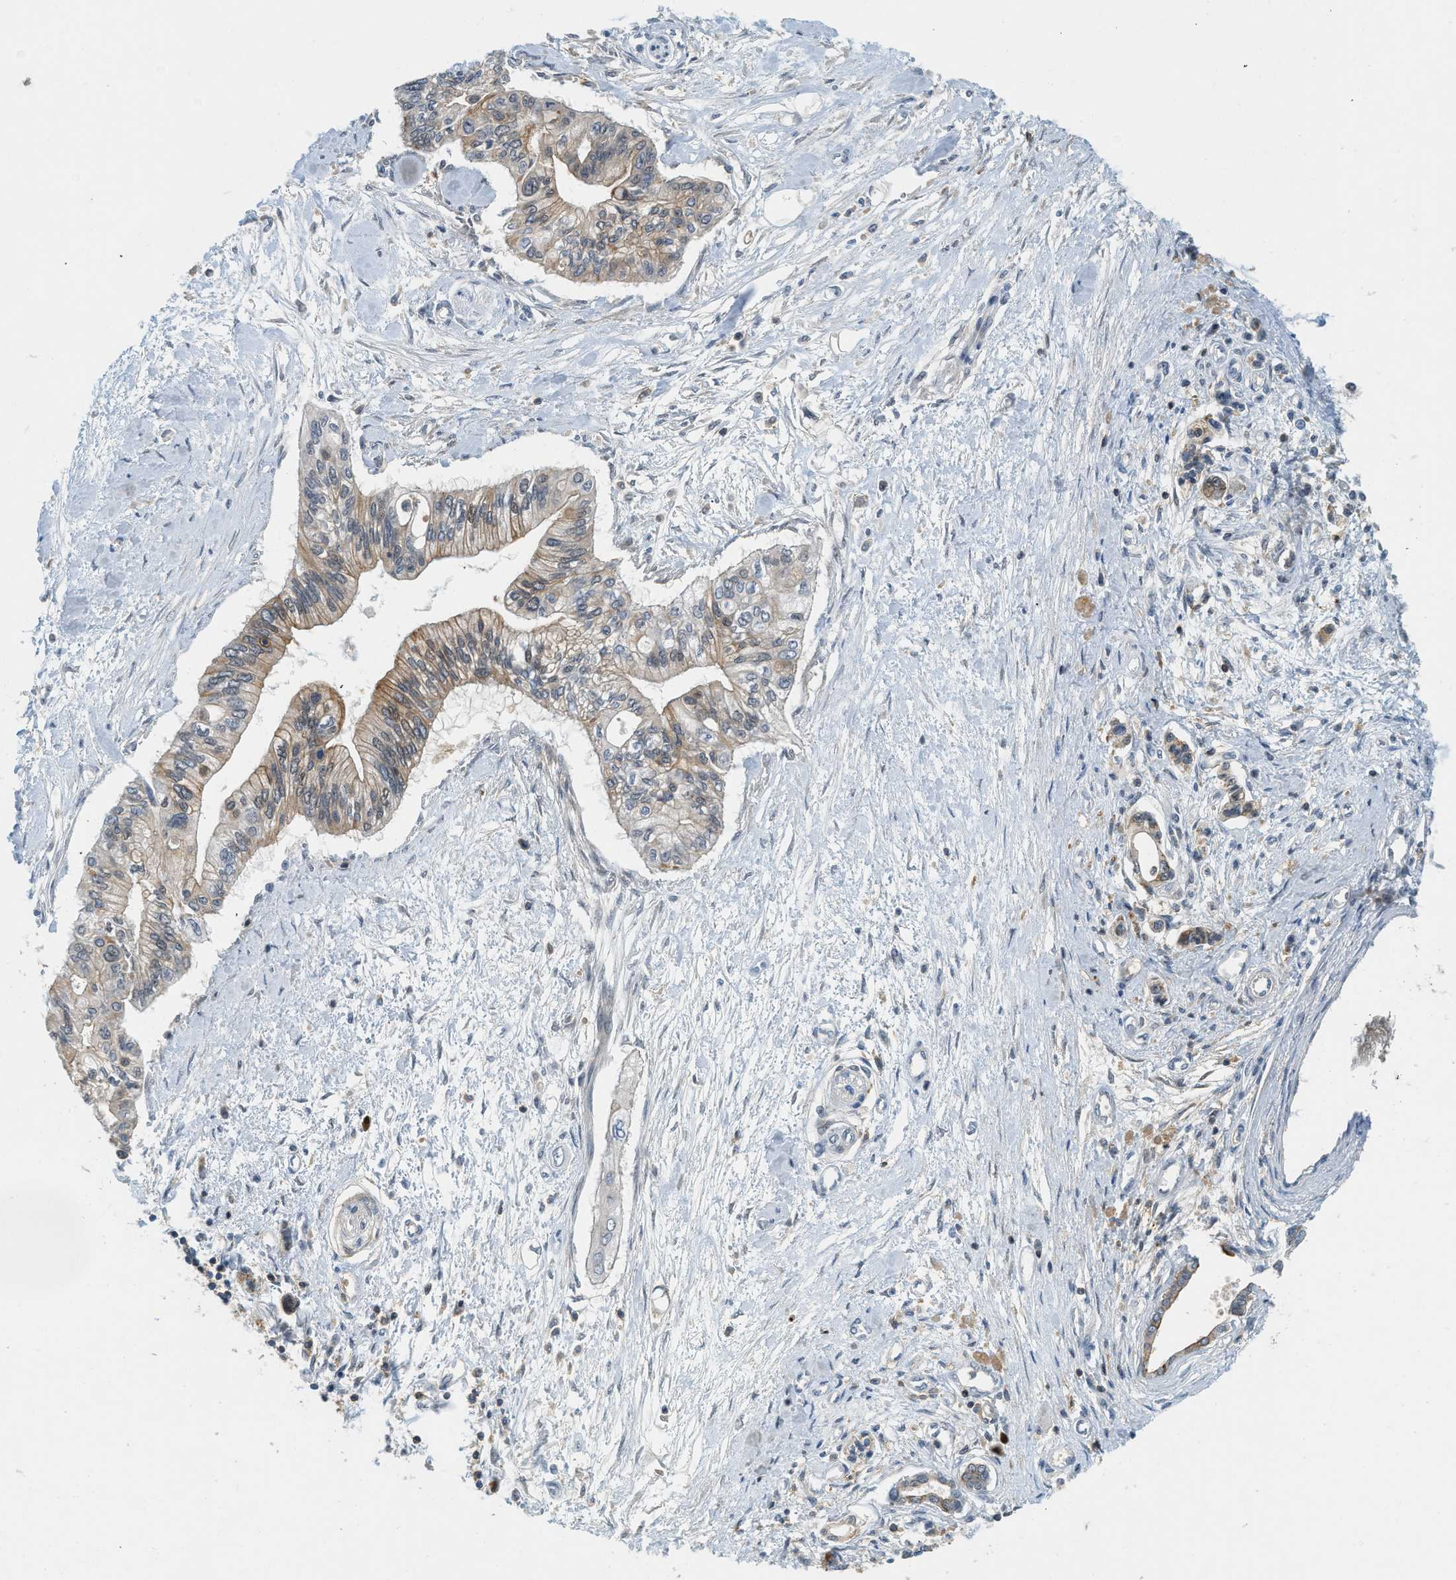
{"staining": {"intensity": "moderate", "quantity": "25%-75%", "location": "cytoplasmic/membranous,nuclear"}, "tissue": "pancreatic cancer", "cell_type": "Tumor cells", "image_type": "cancer", "snomed": [{"axis": "morphology", "description": "Adenocarcinoma, NOS"}, {"axis": "topography", "description": "Pancreas"}], "caption": "A high-resolution photomicrograph shows IHC staining of pancreatic cancer, which demonstrates moderate cytoplasmic/membranous and nuclear expression in approximately 25%-75% of tumor cells.", "gene": "GMPPB", "patient": {"sex": "female", "age": 77}}